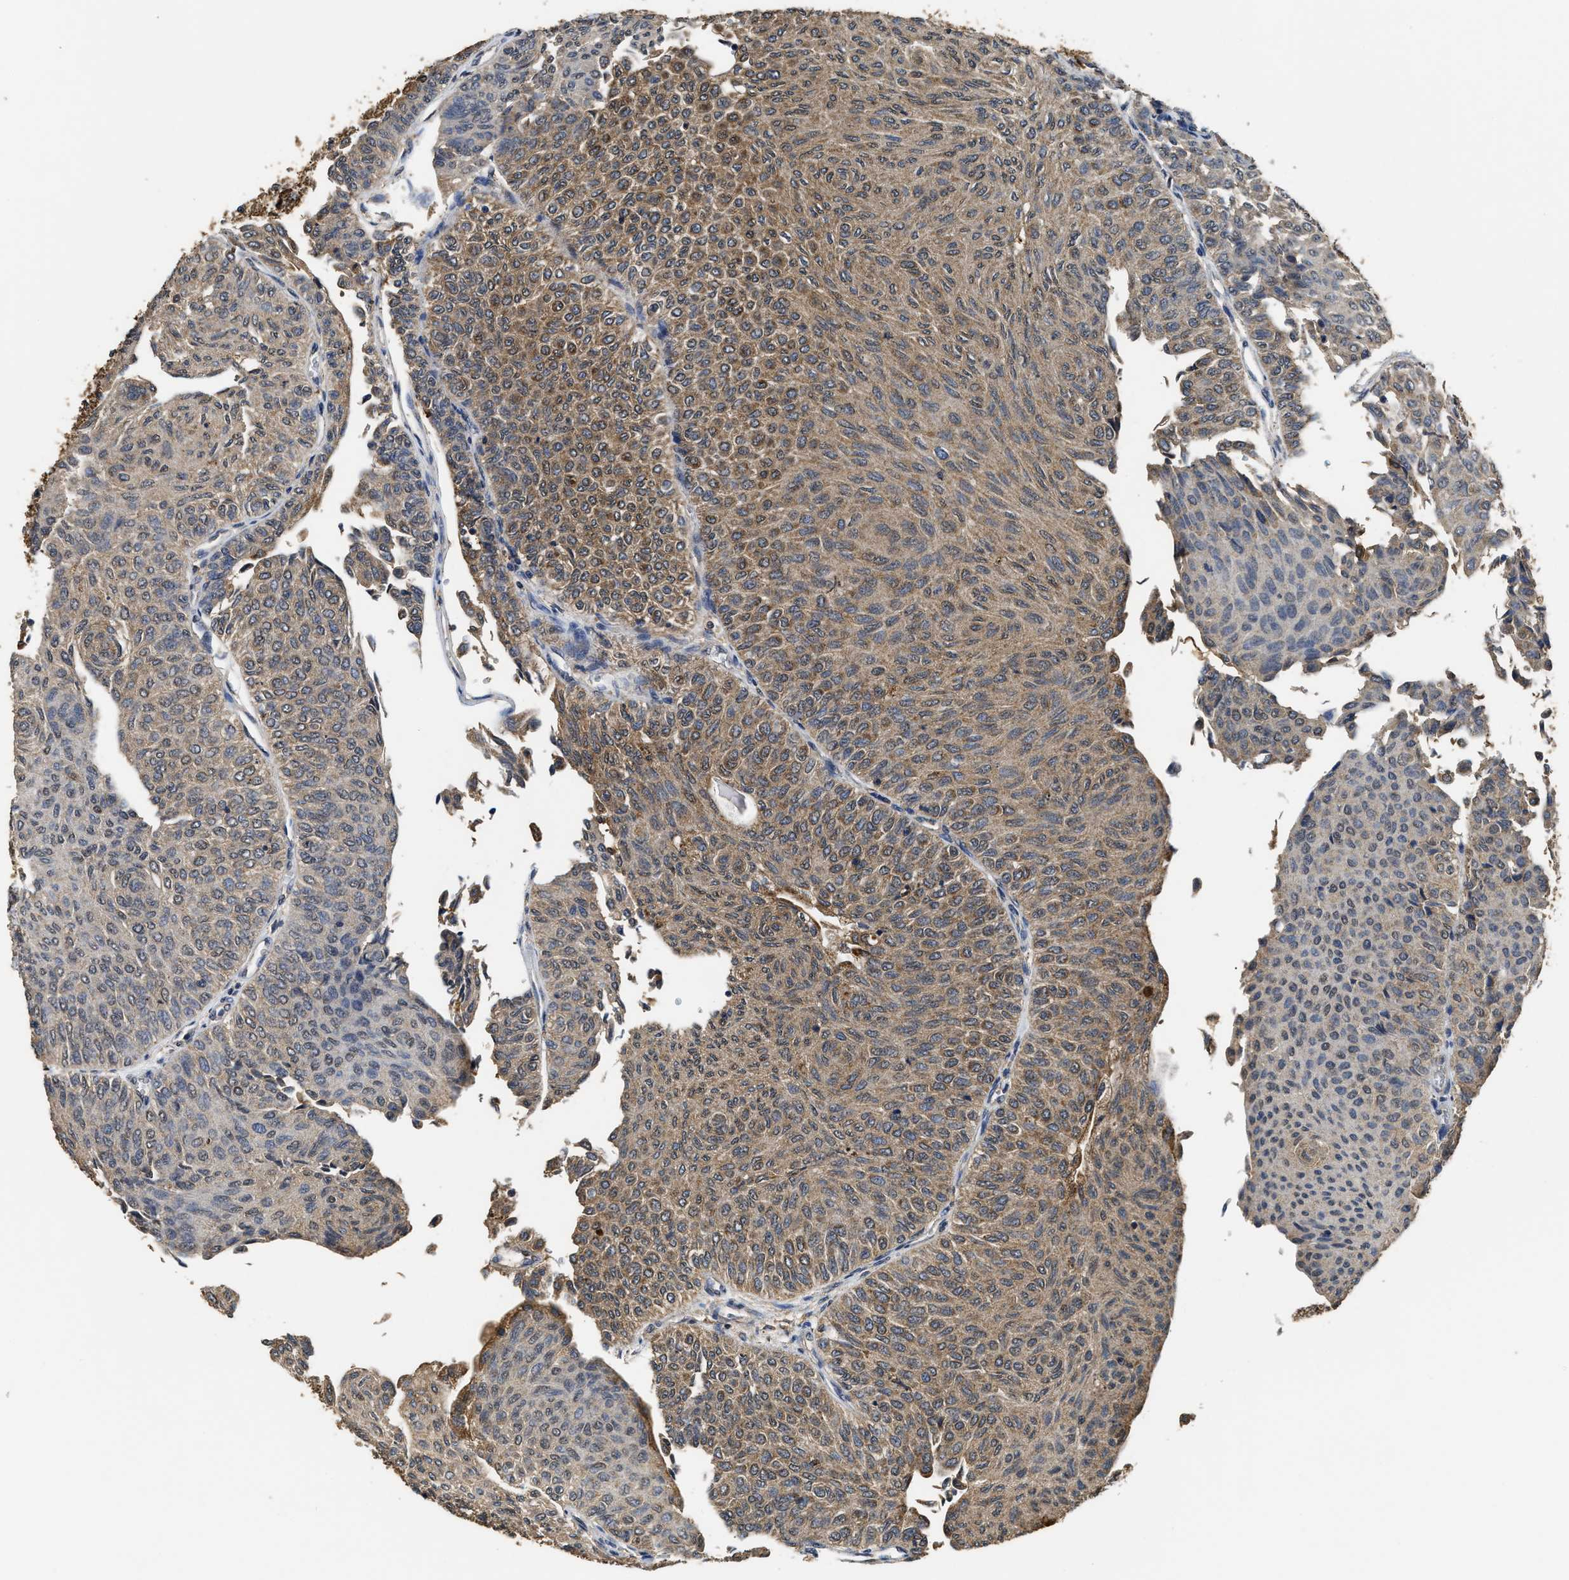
{"staining": {"intensity": "moderate", "quantity": ">75%", "location": "cytoplasmic/membranous"}, "tissue": "urothelial cancer", "cell_type": "Tumor cells", "image_type": "cancer", "snomed": [{"axis": "morphology", "description": "Urothelial carcinoma, Low grade"}, {"axis": "topography", "description": "Urinary bladder"}], "caption": "Tumor cells demonstrate medium levels of moderate cytoplasmic/membranous staining in about >75% of cells in human urothelial cancer.", "gene": "CTNNA1", "patient": {"sex": "male", "age": 78}}